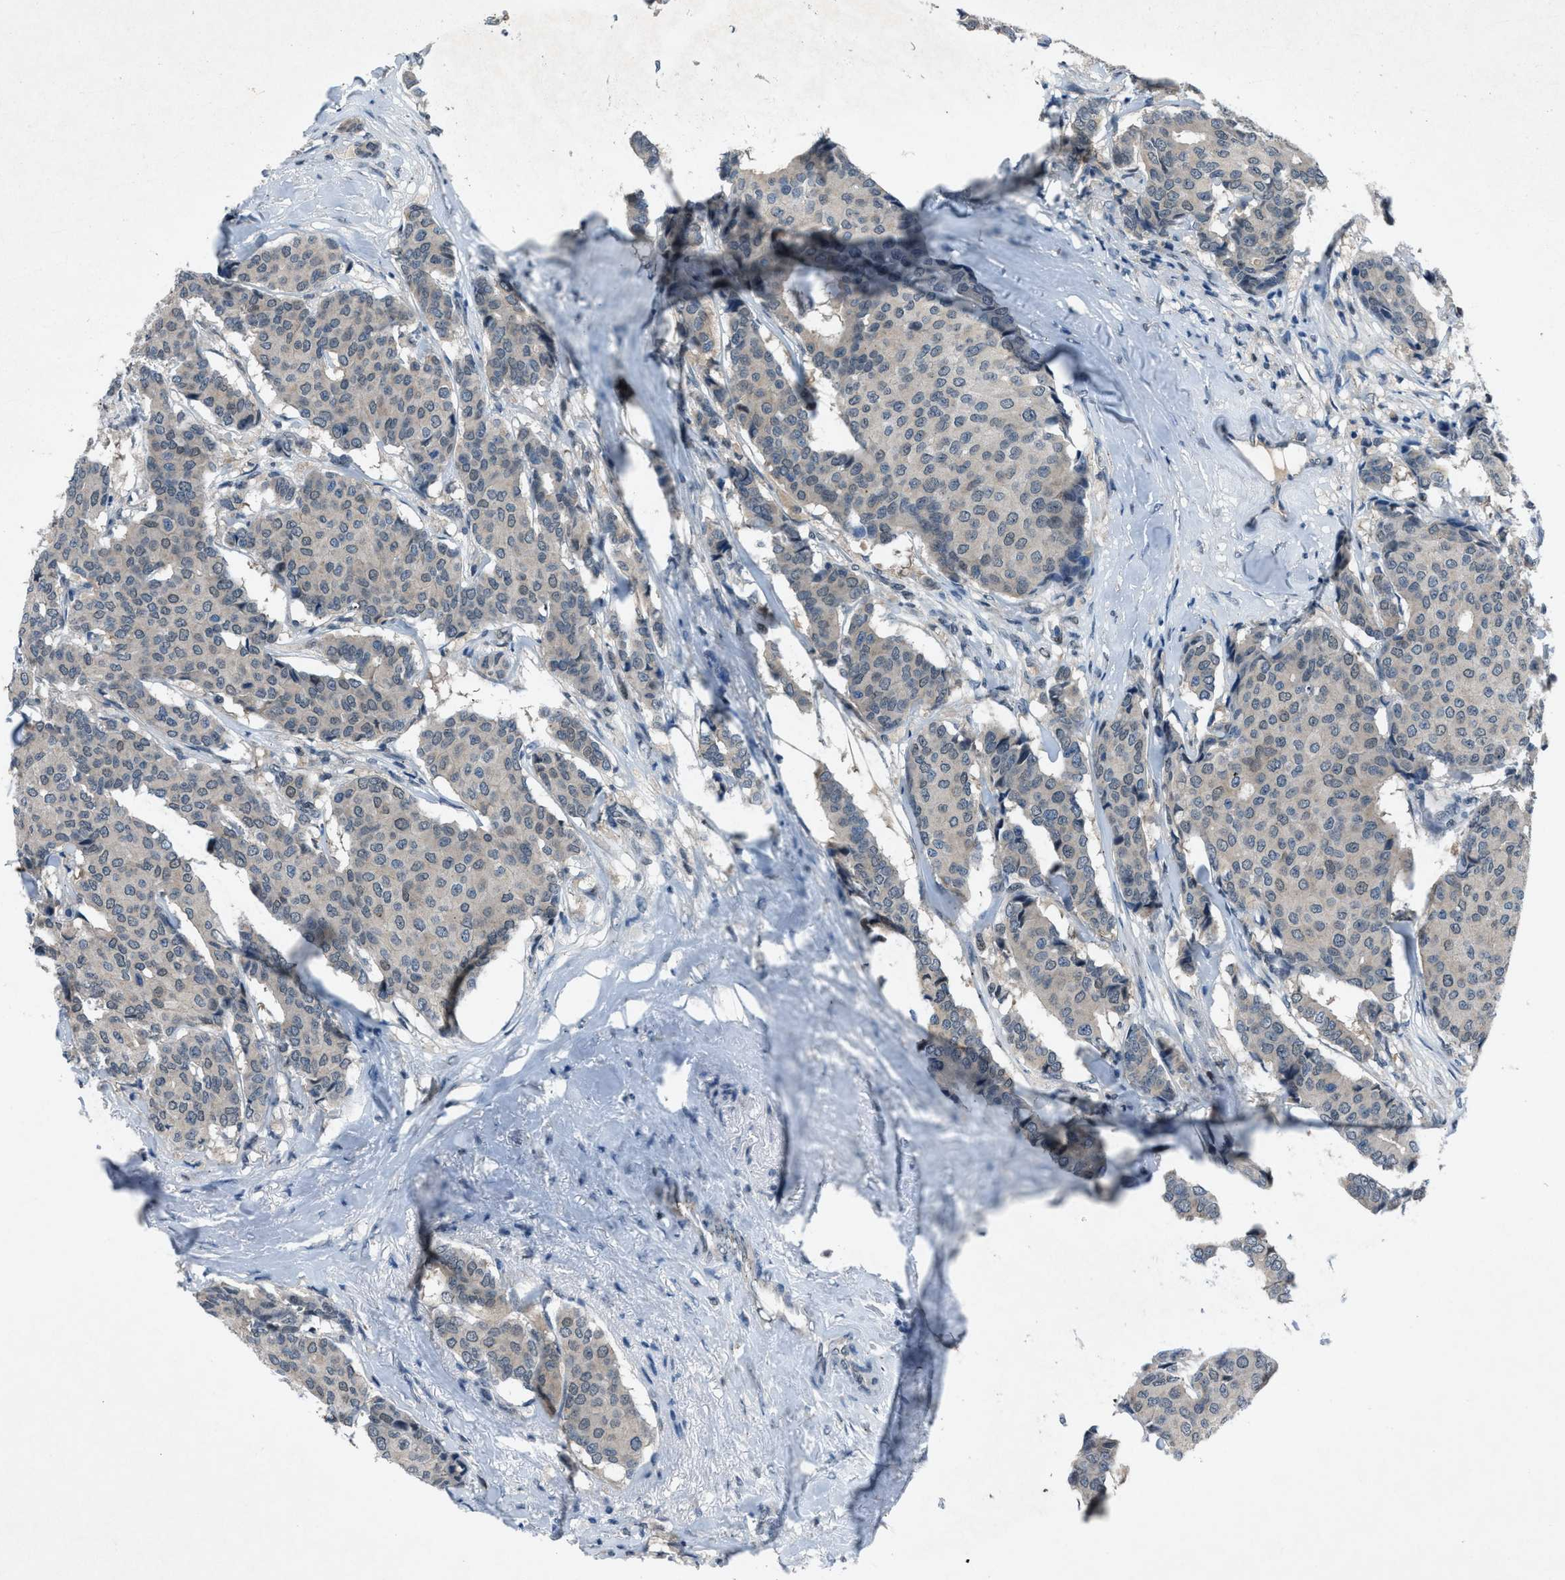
{"staining": {"intensity": "weak", "quantity": "25%-75%", "location": "cytoplasmic/membranous,nuclear"}, "tissue": "breast cancer", "cell_type": "Tumor cells", "image_type": "cancer", "snomed": [{"axis": "morphology", "description": "Duct carcinoma"}, {"axis": "topography", "description": "Breast"}], "caption": "Human infiltrating ductal carcinoma (breast) stained with a protein marker reveals weak staining in tumor cells.", "gene": "DUSP19", "patient": {"sex": "female", "age": 75}}